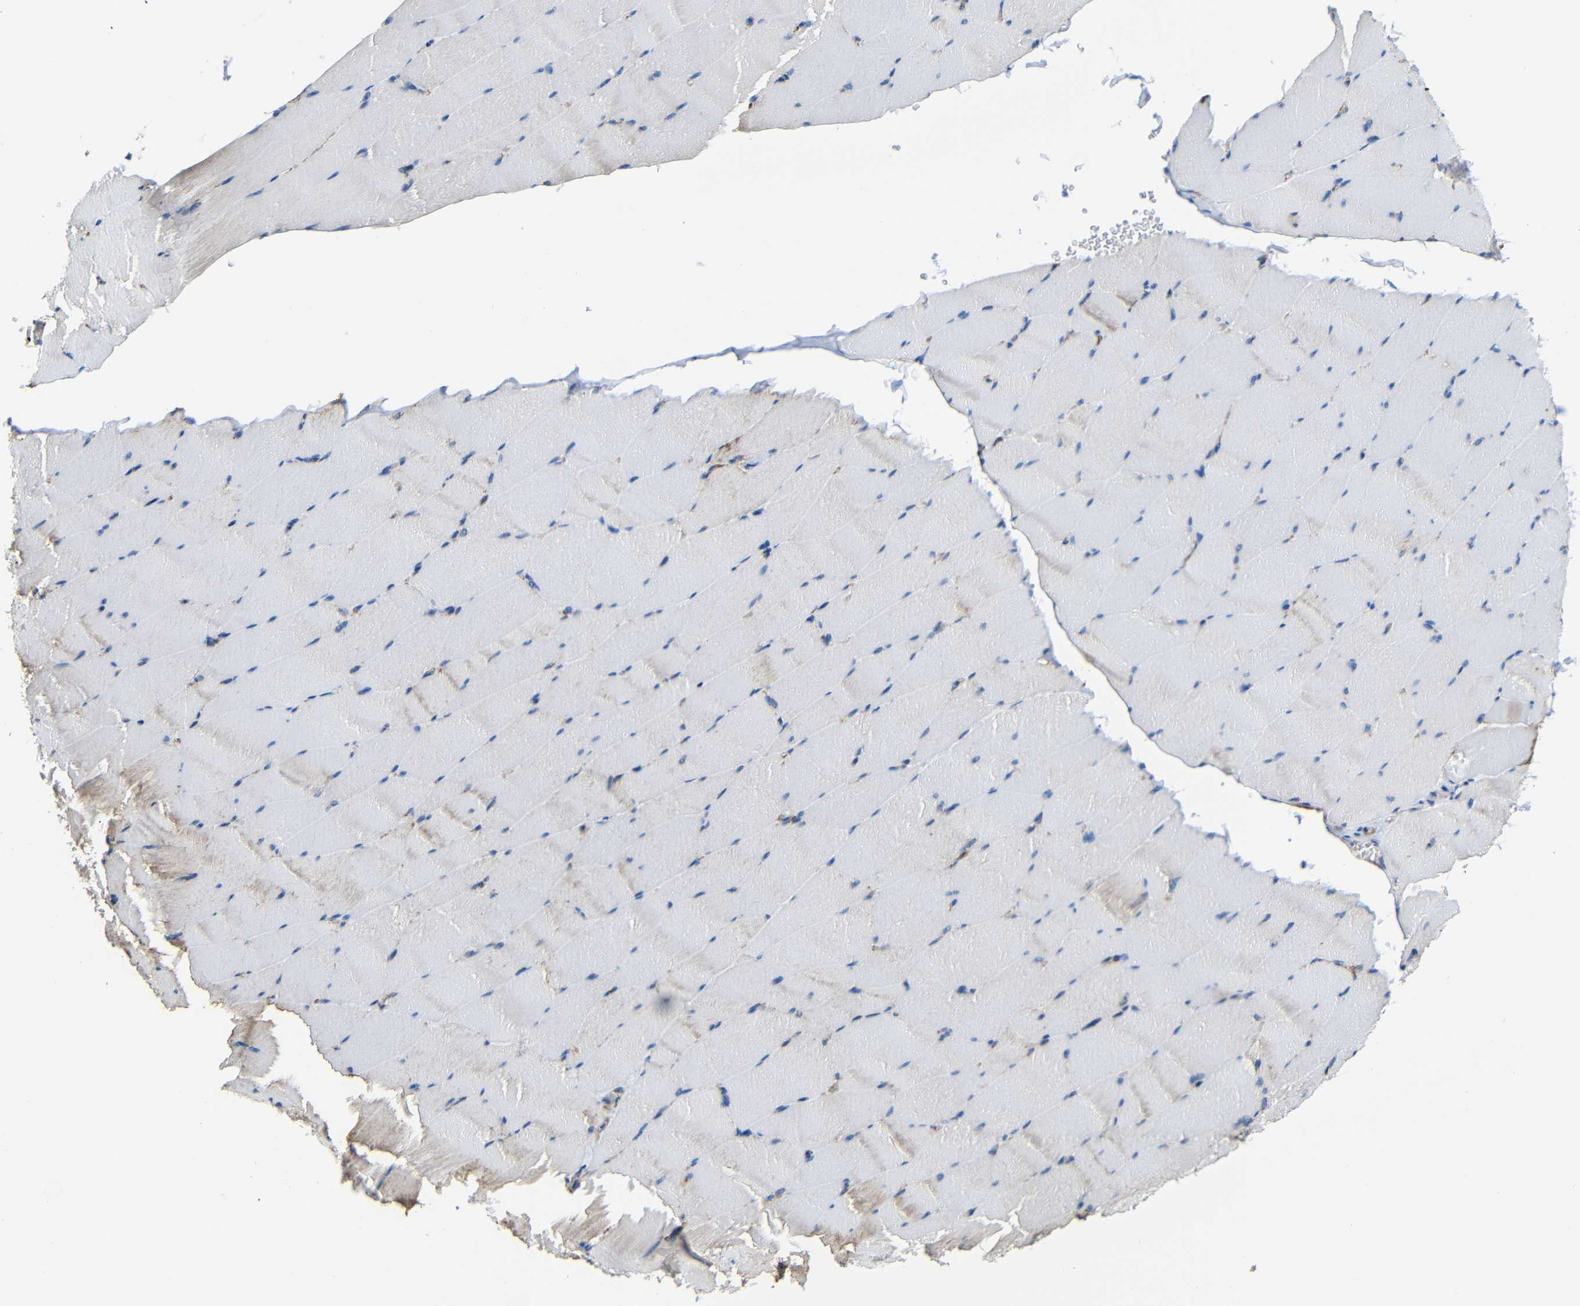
{"staining": {"intensity": "weak", "quantity": "<25%", "location": "cytoplasmic/membranous"}, "tissue": "skeletal muscle", "cell_type": "Myocytes", "image_type": "normal", "snomed": [{"axis": "morphology", "description": "Normal tissue, NOS"}, {"axis": "topography", "description": "Skeletal muscle"}], "caption": "The immunohistochemistry (IHC) histopathology image has no significant staining in myocytes of skeletal muscle. (DAB immunohistochemistry (IHC), high magnification).", "gene": "IGSF10", "patient": {"sex": "male", "age": 62}}